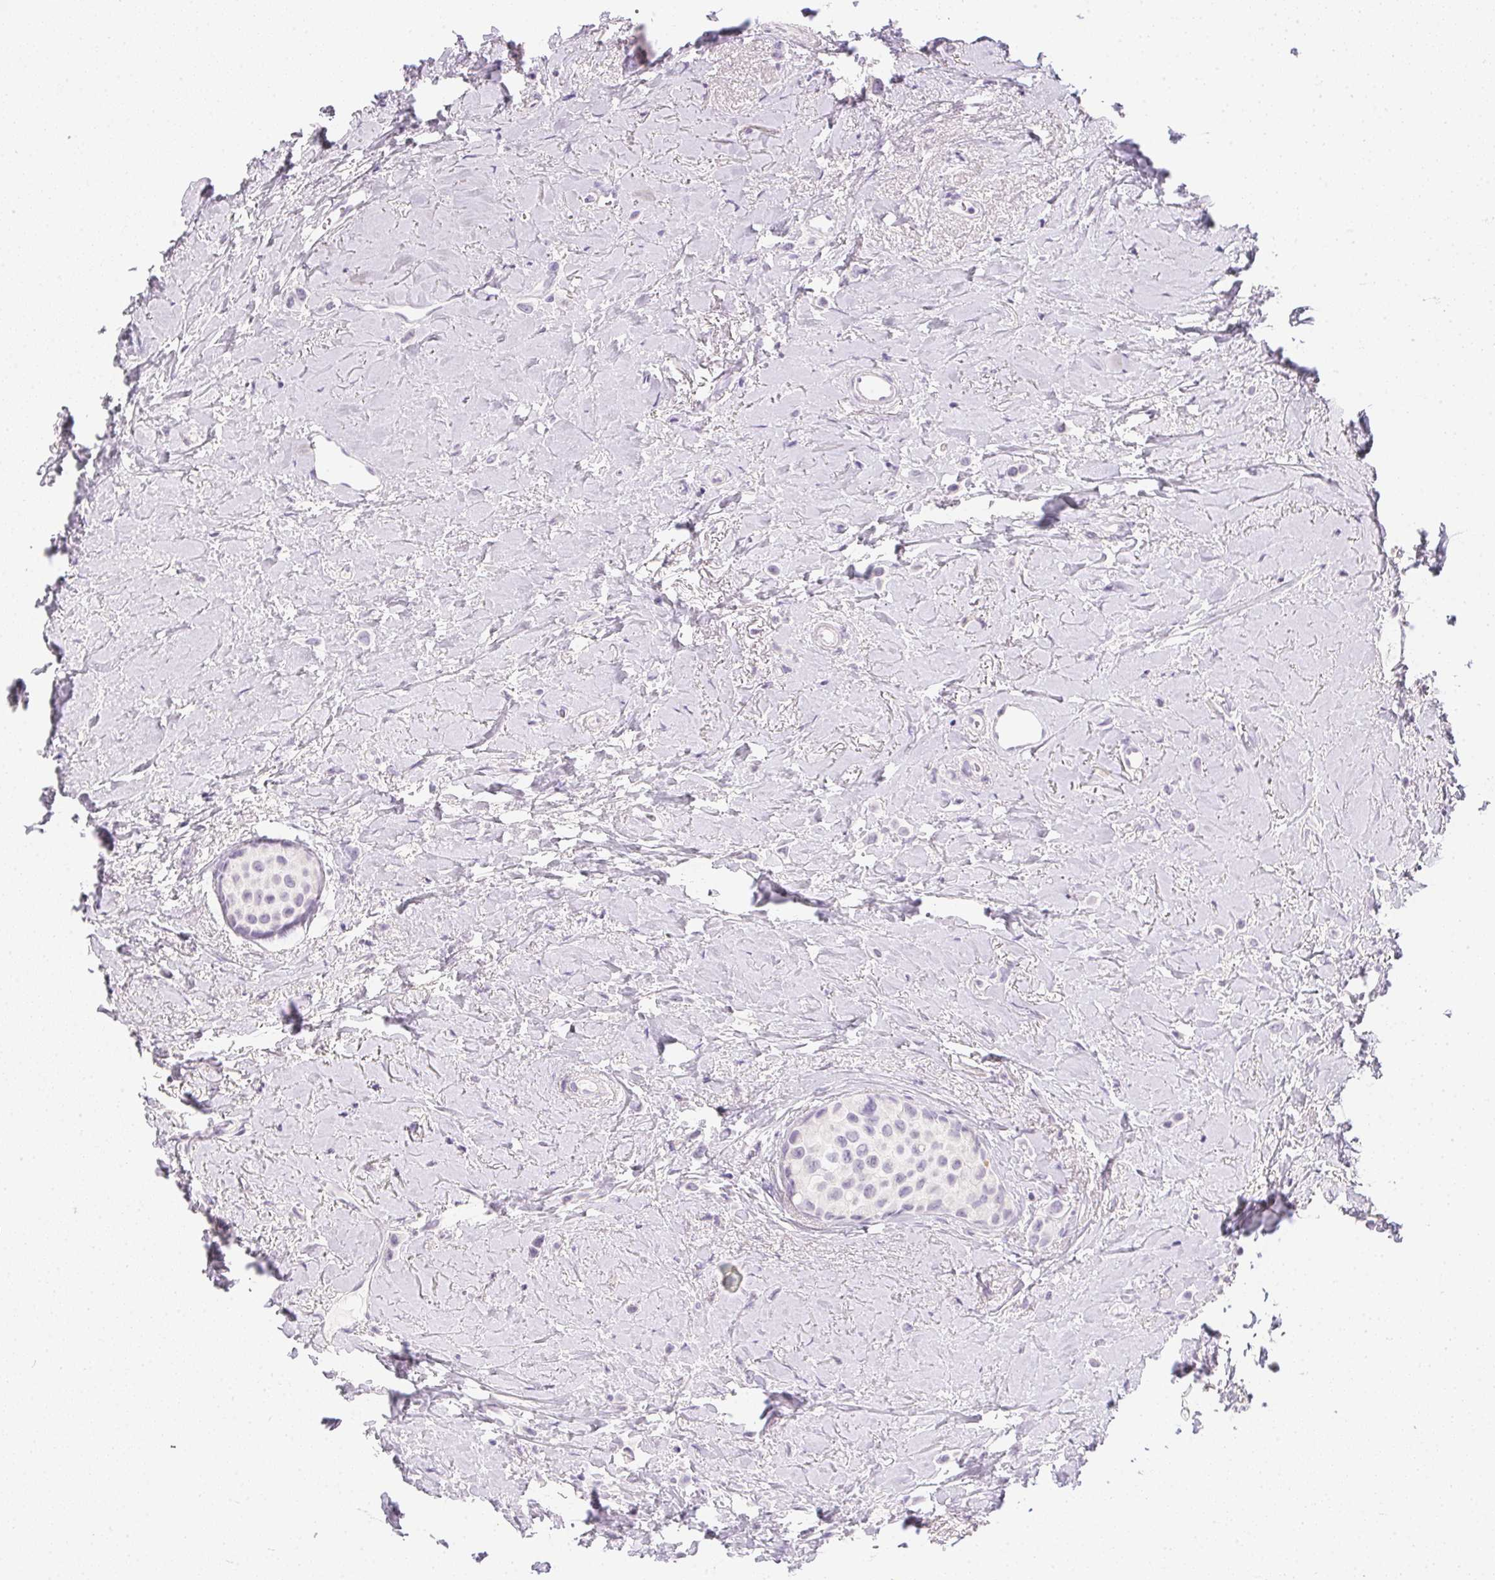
{"staining": {"intensity": "negative", "quantity": "none", "location": "none"}, "tissue": "breast cancer", "cell_type": "Tumor cells", "image_type": "cancer", "snomed": [{"axis": "morphology", "description": "Lobular carcinoma"}, {"axis": "topography", "description": "Breast"}], "caption": "High power microscopy histopathology image of an immunohistochemistry (IHC) micrograph of breast cancer (lobular carcinoma), revealing no significant expression in tumor cells.", "gene": "PPY", "patient": {"sex": "female", "age": 66}}